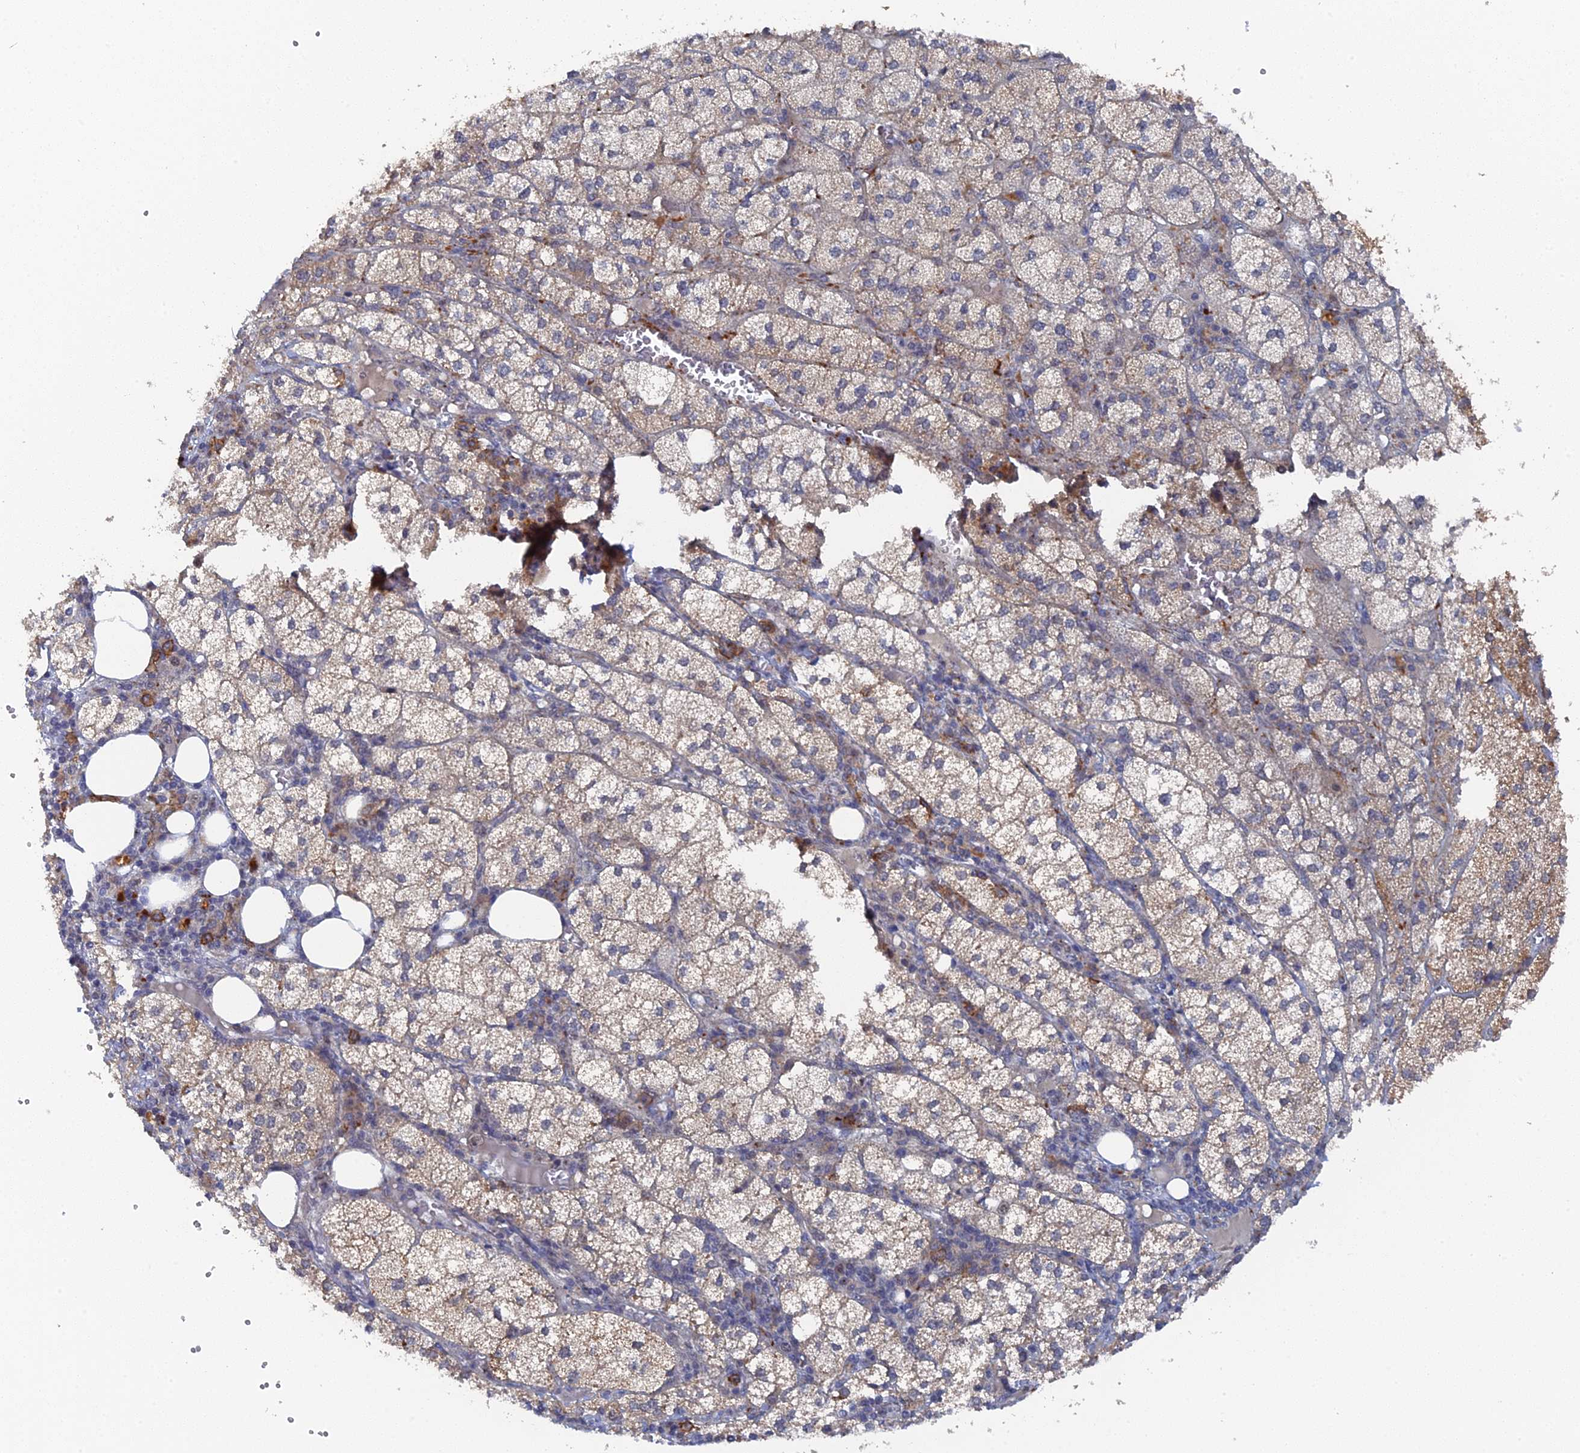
{"staining": {"intensity": "moderate", "quantity": "25%-75%", "location": "cytoplasmic/membranous"}, "tissue": "adrenal gland", "cell_type": "Glandular cells", "image_type": "normal", "snomed": [{"axis": "morphology", "description": "Normal tissue, NOS"}, {"axis": "topography", "description": "Adrenal gland"}], "caption": "DAB (3,3'-diaminobenzidine) immunohistochemical staining of benign human adrenal gland demonstrates moderate cytoplasmic/membranous protein expression in about 25%-75% of glandular cells. The staining was performed using DAB (3,3'-diaminobenzidine), with brown indicating positive protein expression. Nuclei are stained blue with hematoxylin.", "gene": "MIGA2", "patient": {"sex": "female", "age": 61}}